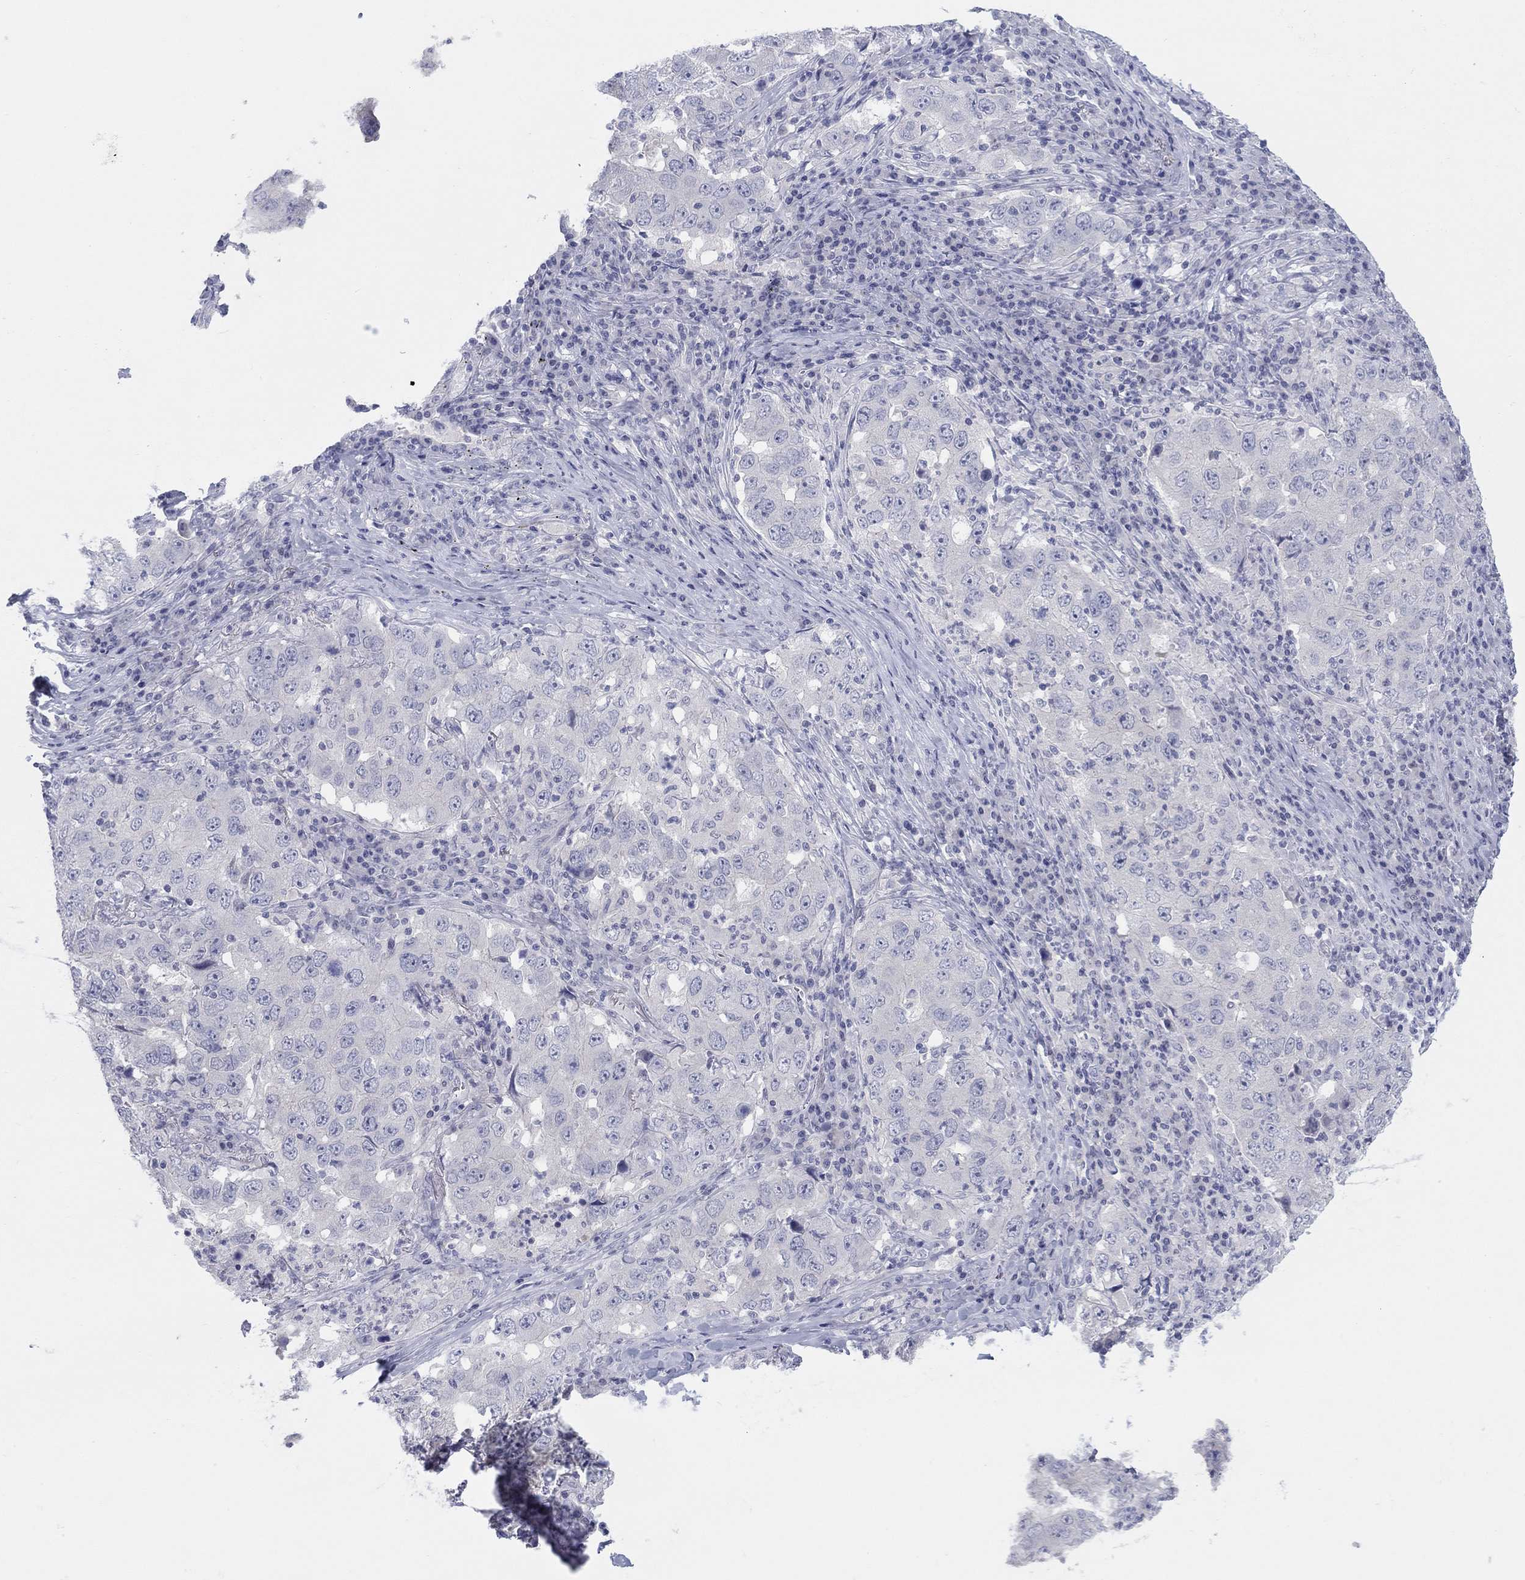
{"staining": {"intensity": "negative", "quantity": "none", "location": "none"}, "tissue": "lung cancer", "cell_type": "Tumor cells", "image_type": "cancer", "snomed": [{"axis": "morphology", "description": "Adenocarcinoma, NOS"}, {"axis": "topography", "description": "Lung"}], "caption": "The photomicrograph displays no significant positivity in tumor cells of lung cancer. The staining was performed using DAB to visualize the protein expression in brown, while the nuclei were stained in blue with hematoxylin (Magnification: 20x).", "gene": "CPNE6", "patient": {"sex": "male", "age": 73}}